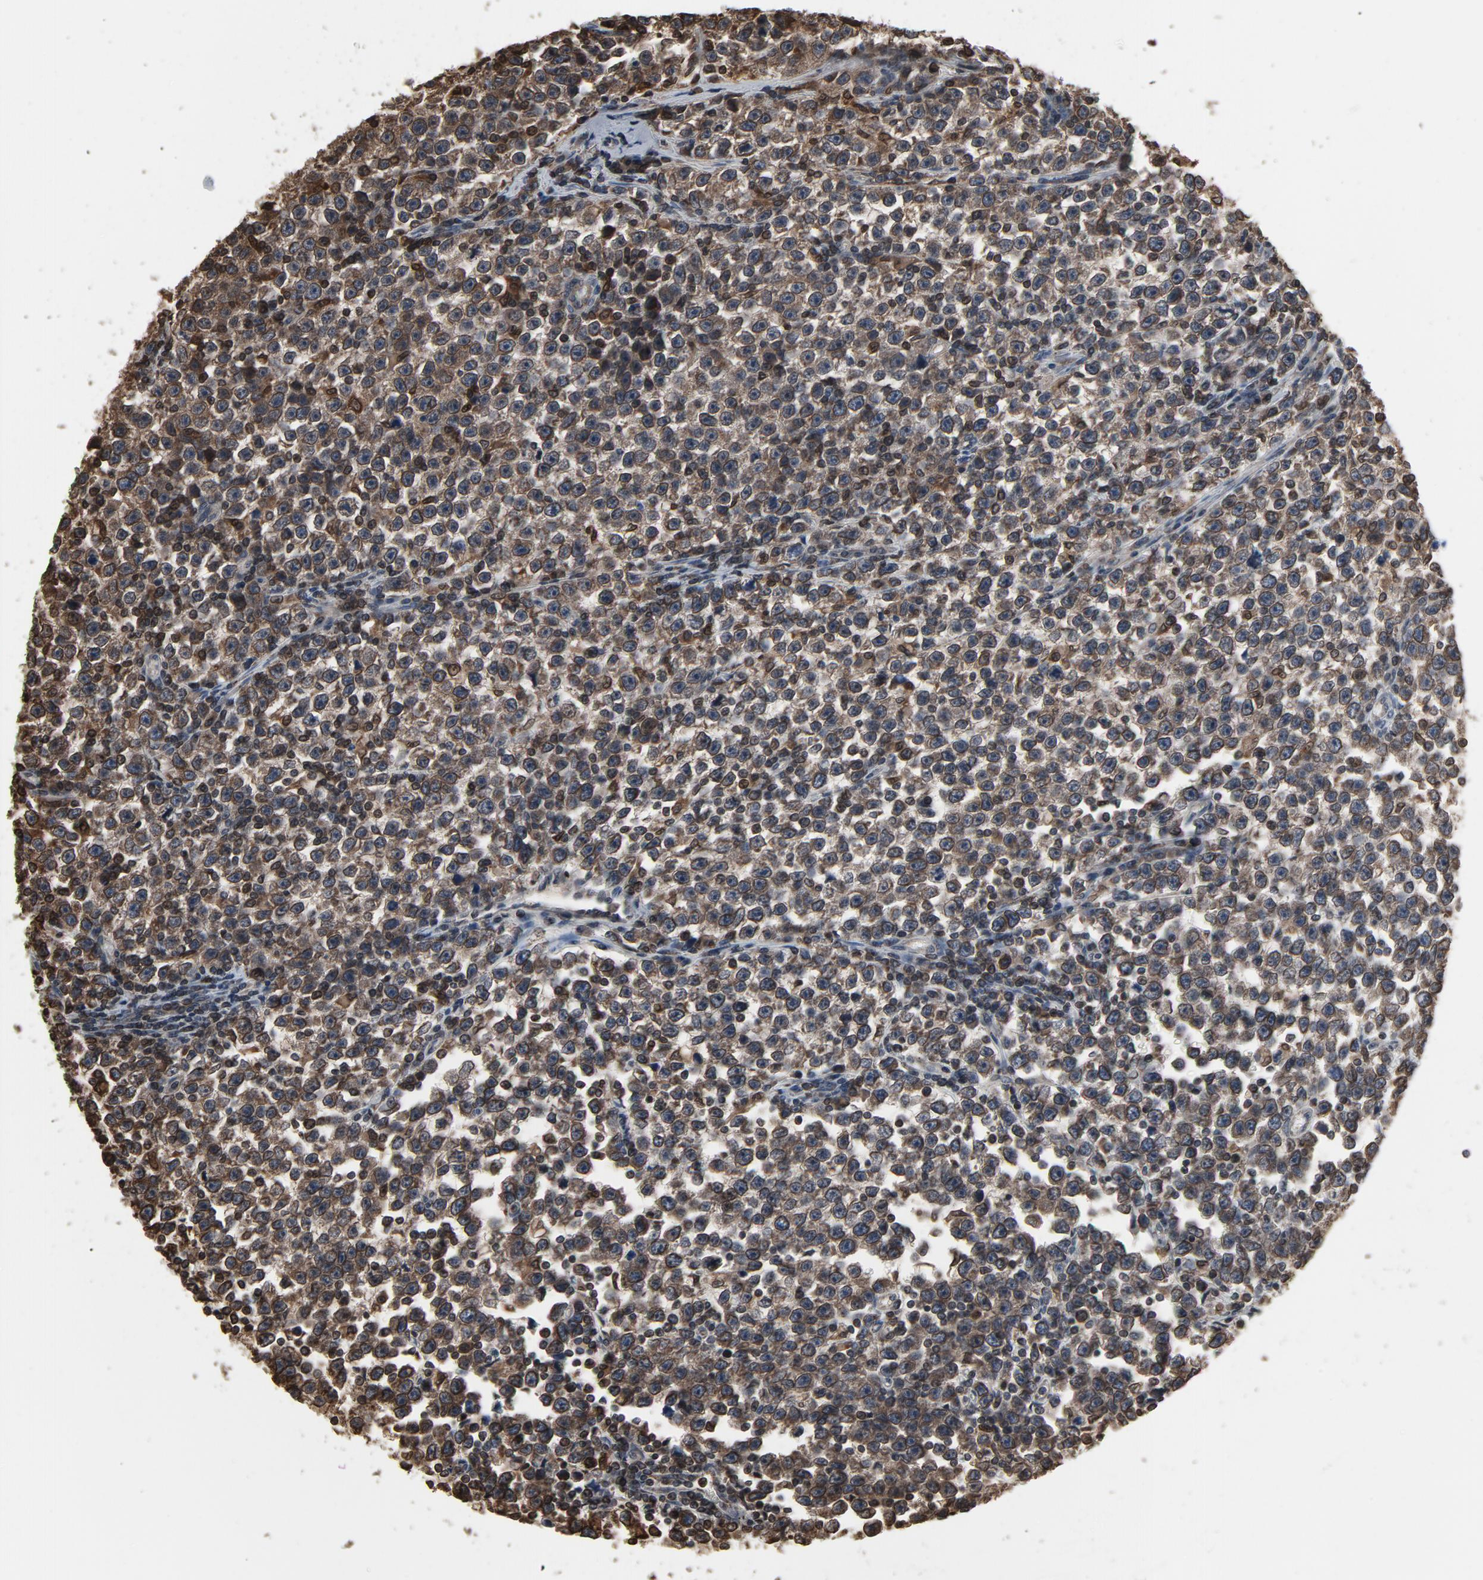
{"staining": {"intensity": "moderate", "quantity": ">75%", "location": "cytoplasmic/membranous,nuclear"}, "tissue": "testis cancer", "cell_type": "Tumor cells", "image_type": "cancer", "snomed": [{"axis": "morphology", "description": "Seminoma, NOS"}, {"axis": "topography", "description": "Testis"}], "caption": "Approximately >75% of tumor cells in human testis cancer show moderate cytoplasmic/membranous and nuclear protein staining as visualized by brown immunohistochemical staining.", "gene": "UBE2D1", "patient": {"sex": "male", "age": 43}}